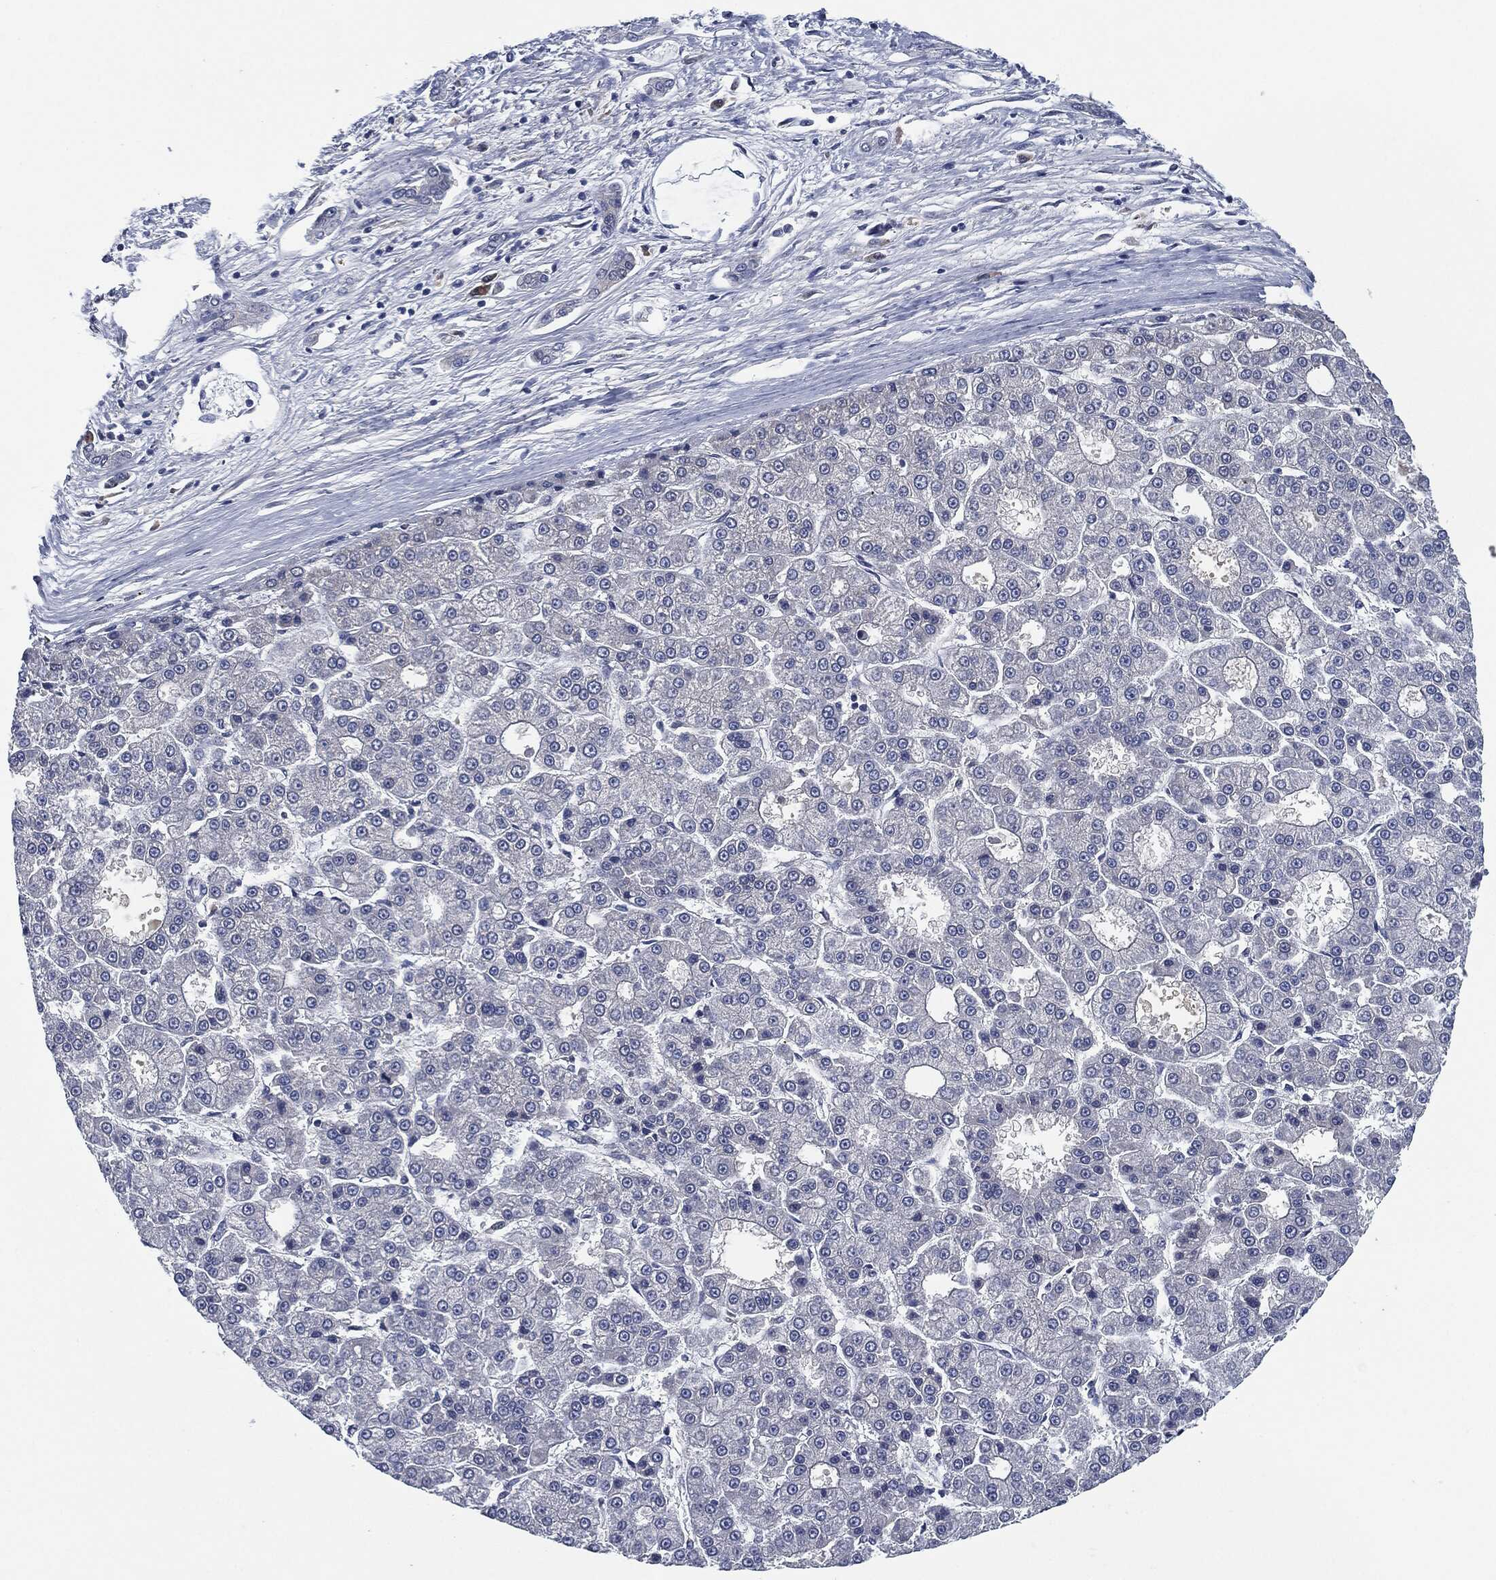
{"staining": {"intensity": "negative", "quantity": "none", "location": "none"}, "tissue": "liver cancer", "cell_type": "Tumor cells", "image_type": "cancer", "snomed": [{"axis": "morphology", "description": "Carcinoma, Hepatocellular, NOS"}, {"axis": "topography", "description": "Liver"}], "caption": "A high-resolution photomicrograph shows IHC staining of liver cancer, which demonstrates no significant positivity in tumor cells.", "gene": "IL2RG", "patient": {"sex": "male", "age": 70}}